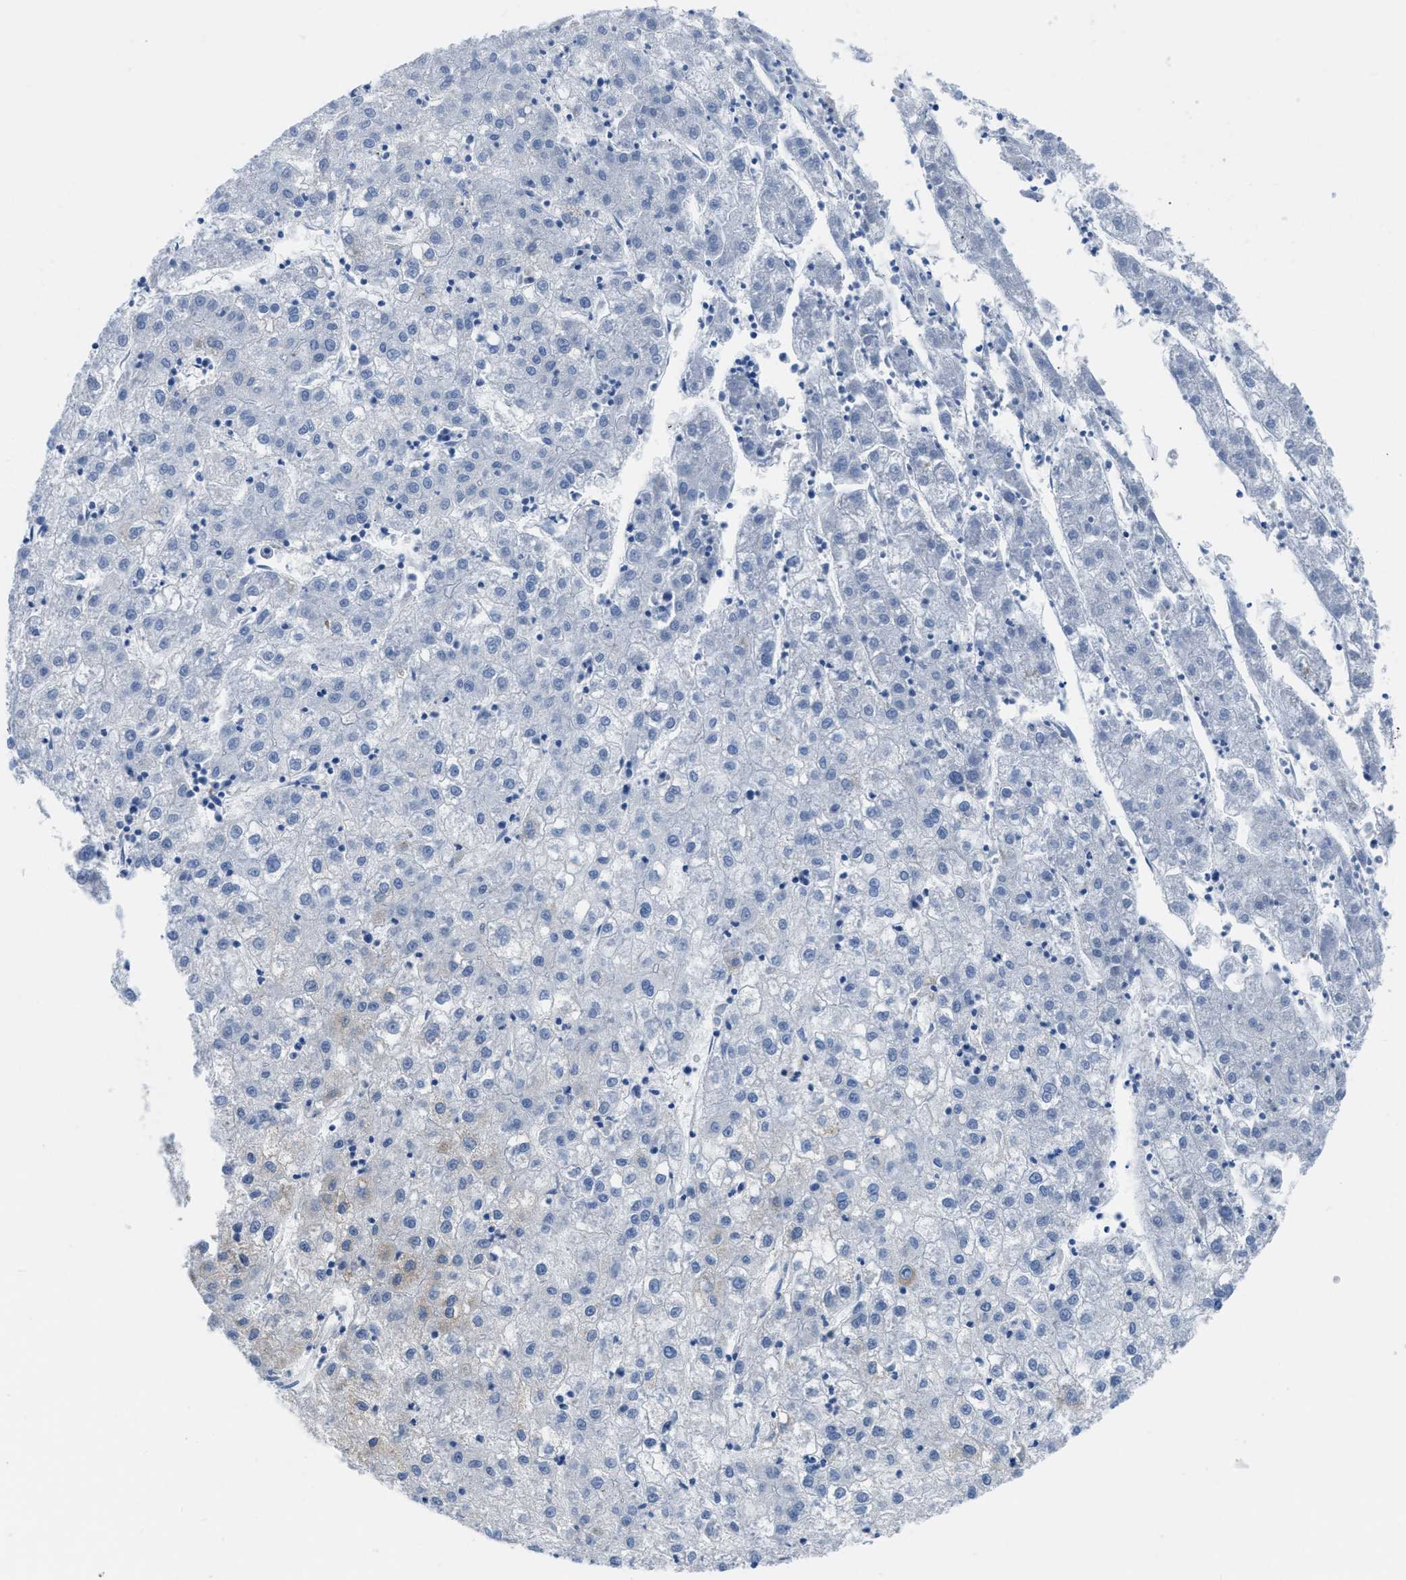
{"staining": {"intensity": "negative", "quantity": "none", "location": "none"}, "tissue": "liver cancer", "cell_type": "Tumor cells", "image_type": "cancer", "snomed": [{"axis": "morphology", "description": "Carcinoma, Hepatocellular, NOS"}, {"axis": "topography", "description": "Liver"}], "caption": "This is an immunohistochemistry (IHC) micrograph of human hepatocellular carcinoma (liver). There is no expression in tumor cells.", "gene": "ETFA", "patient": {"sex": "male", "age": 72}}